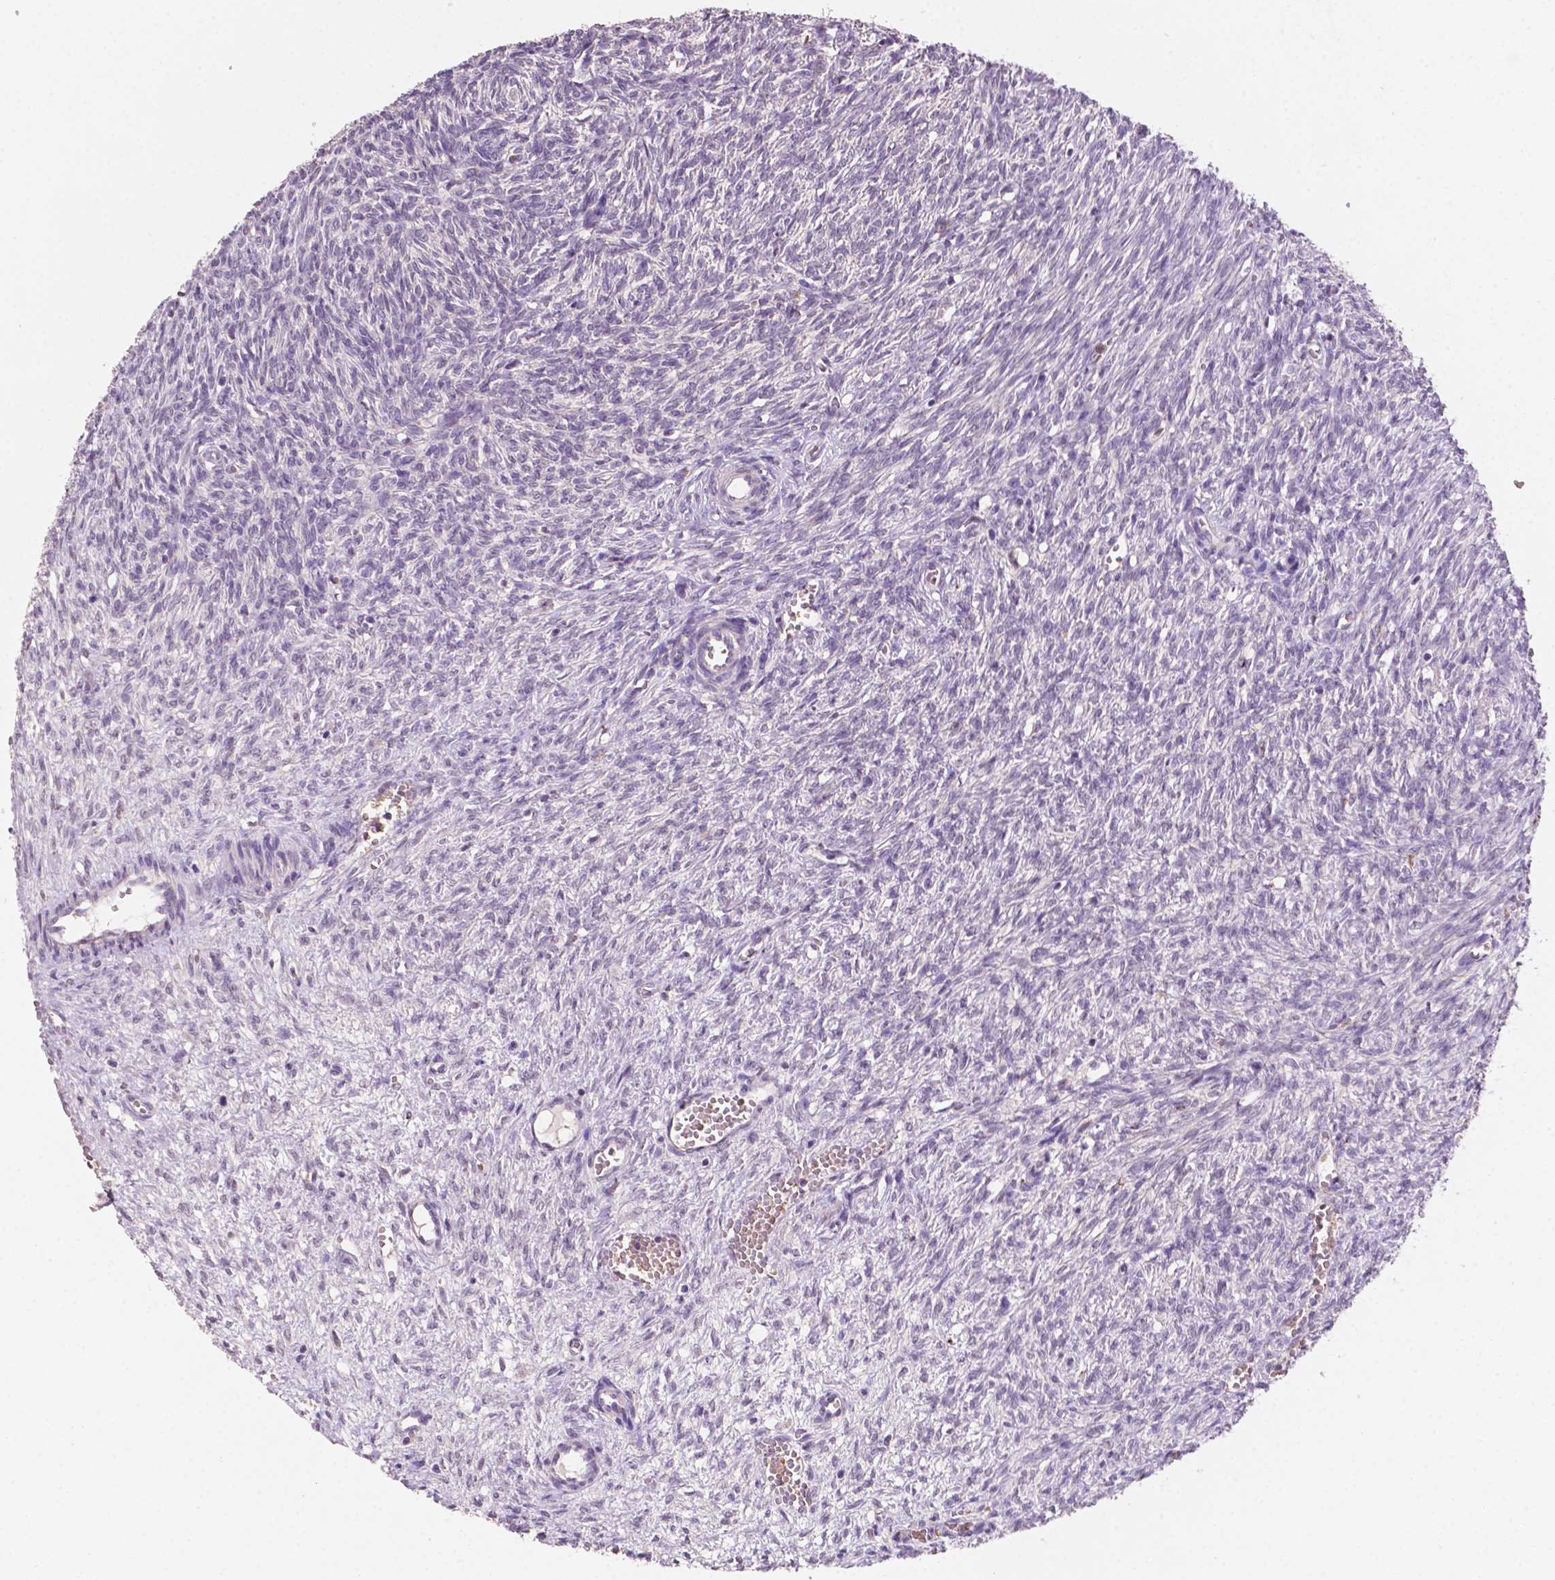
{"staining": {"intensity": "negative", "quantity": "none", "location": "none"}, "tissue": "ovary", "cell_type": "Follicle cells", "image_type": "normal", "snomed": [{"axis": "morphology", "description": "Normal tissue, NOS"}, {"axis": "topography", "description": "Ovary"}], "caption": "An IHC histopathology image of unremarkable ovary is shown. There is no staining in follicle cells of ovary. Brightfield microscopy of IHC stained with DAB (3,3'-diaminobenzidine) (brown) and hematoxylin (blue), captured at high magnification.", "gene": "SHLD3", "patient": {"sex": "female", "age": 46}}